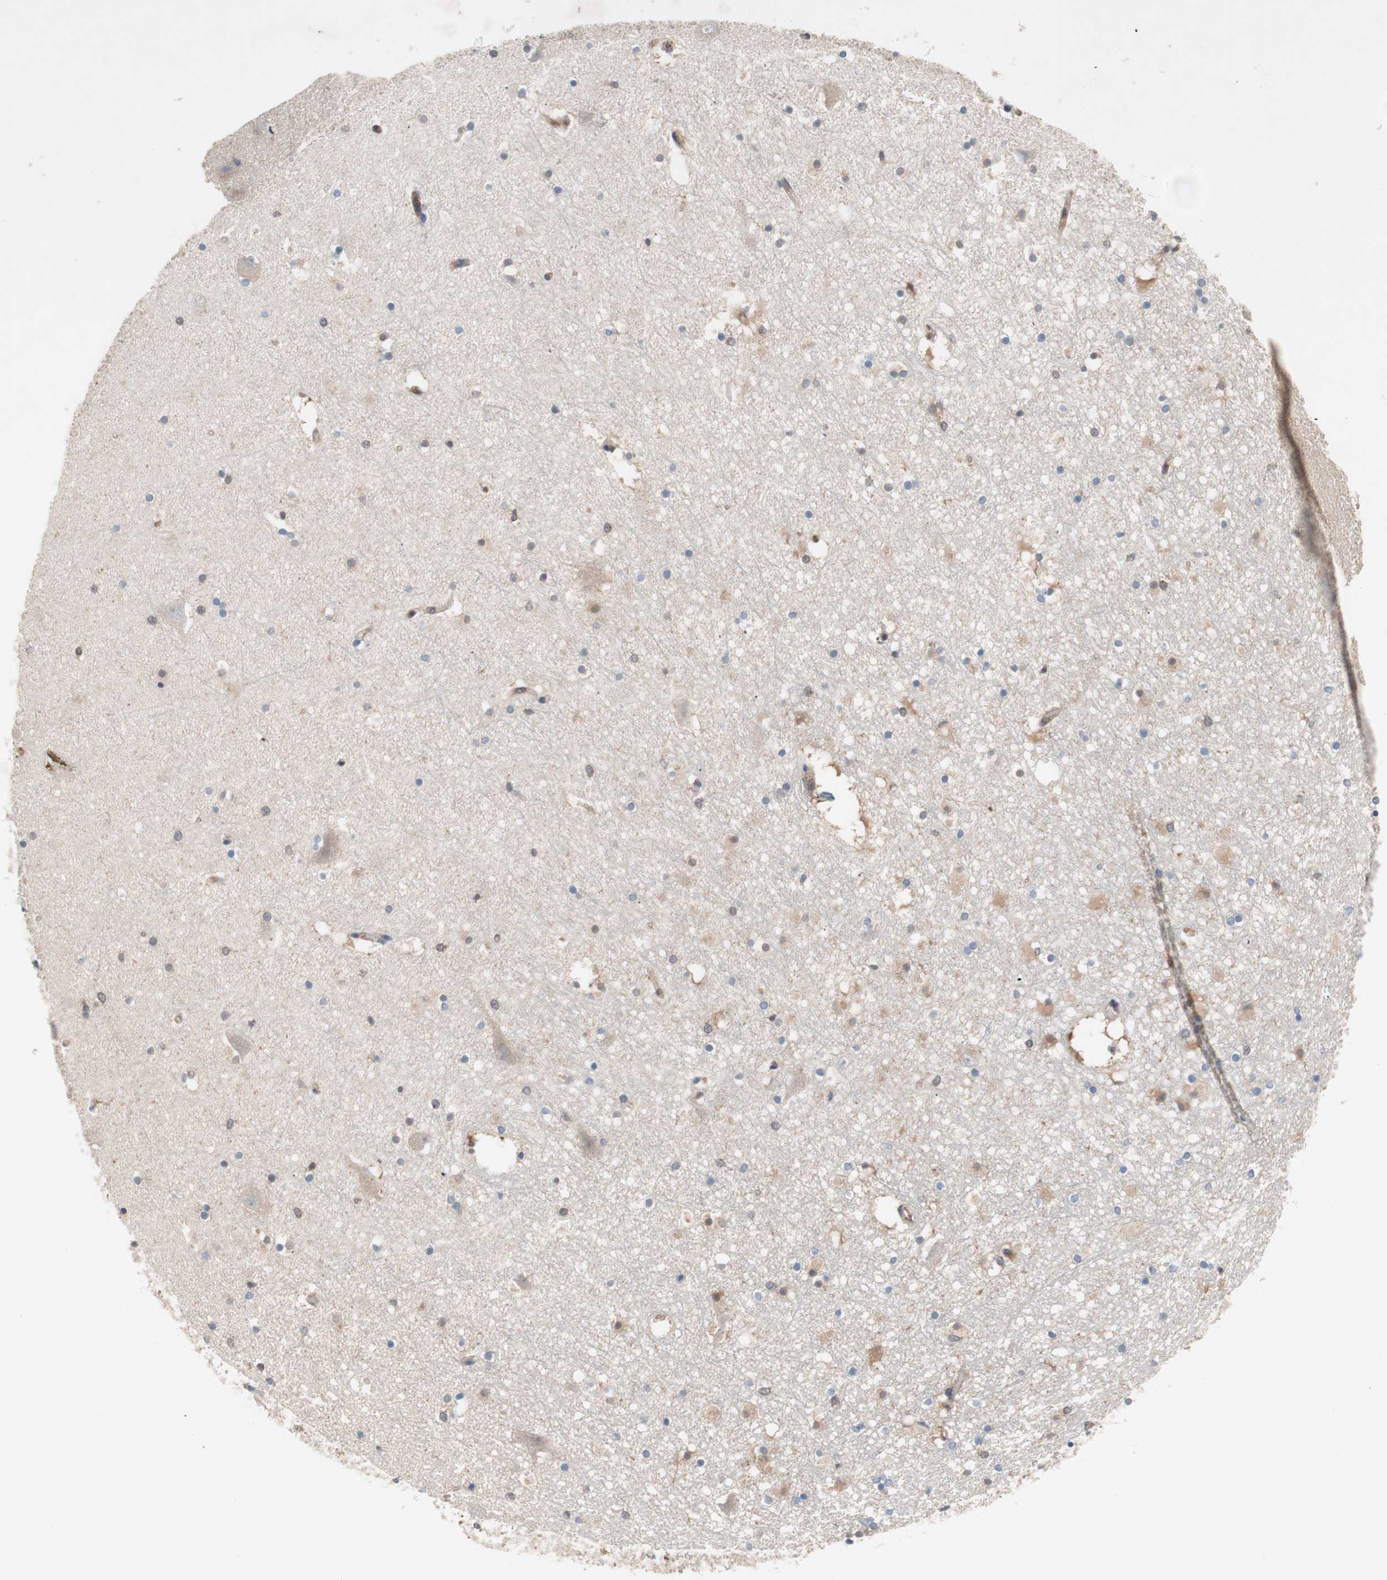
{"staining": {"intensity": "negative", "quantity": "none", "location": "none"}, "tissue": "hippocampus", "cell_type": "Glial cells", "image_type": "normal", "snomed": [{"axis": "morphology", "description": "Normal tissue, NOS"}, {"axis": "topography", "description": "Hippocampus"}], "caption": "A high-resolution micrograph shows immunohistochemistry staining of normal hippocampus, which exhibits no significant positivity in glial cells. The staining was performed using DAB (3,3'-diaminobenzidine) to visualize the protein expression in brown, while the nuclei were stained in blue with hematoxylin (Magnification: 20x).", "gene": "GALT", "patient": {"sex": "male", "age": 45}}